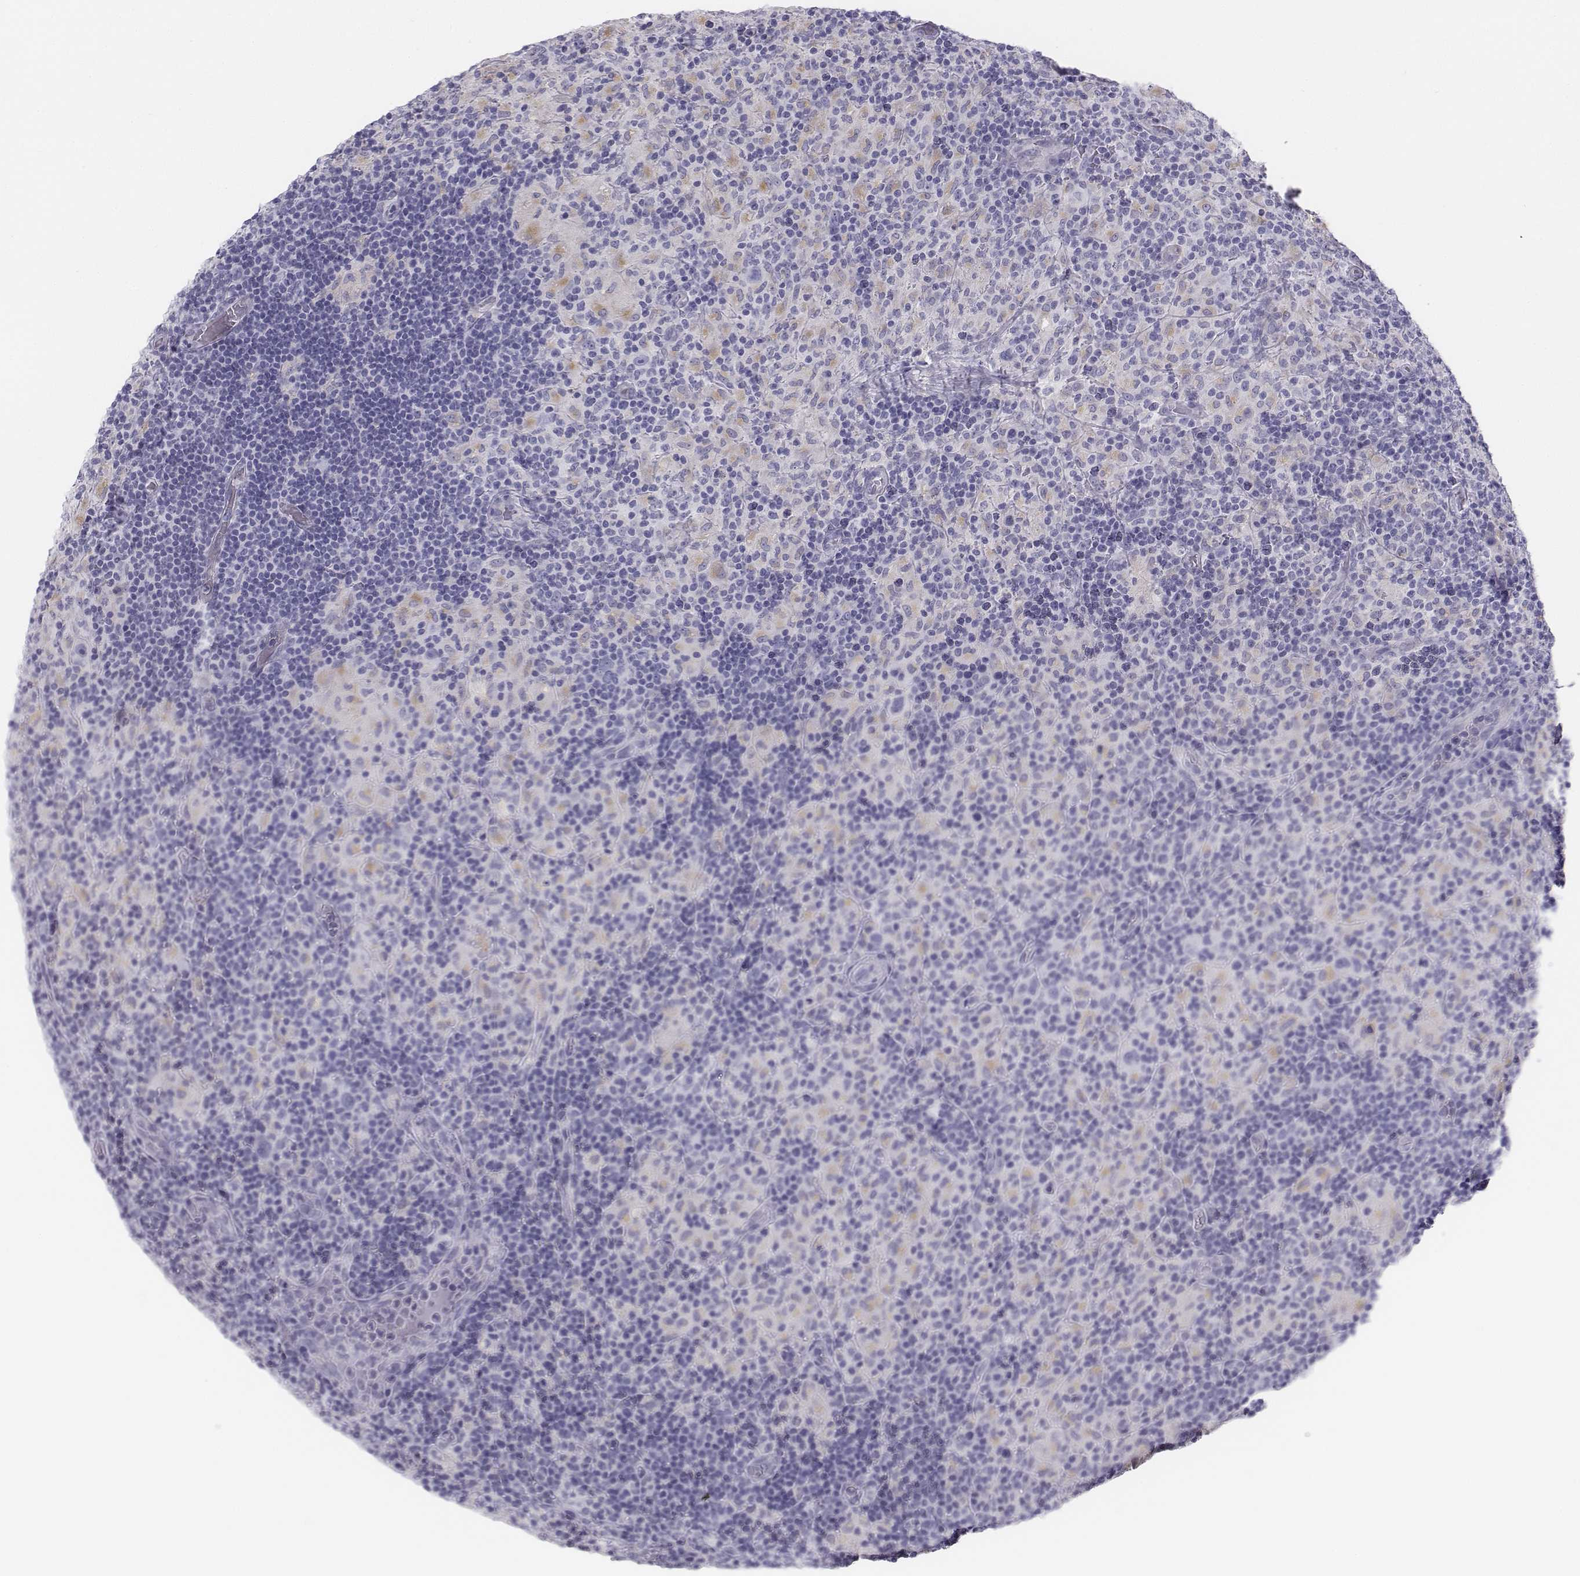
{"staining": {"intensity": "negative", "quantity": "none", "location": "none"}, "tissue": "lymphoma", "cell_type": "Tumor cells", "image_type": "cancer", "snomed": [{"axis": "morphology", "description": "Hodgkin's disease, NOS"}, {"axis": "topography", "description": "Lymph node"}], "caption": "Tumor cells are negative for brown protein staining in Hodgkin's disease.", "gene": "TH", "patient": {"sex": "male", "age": 70}}